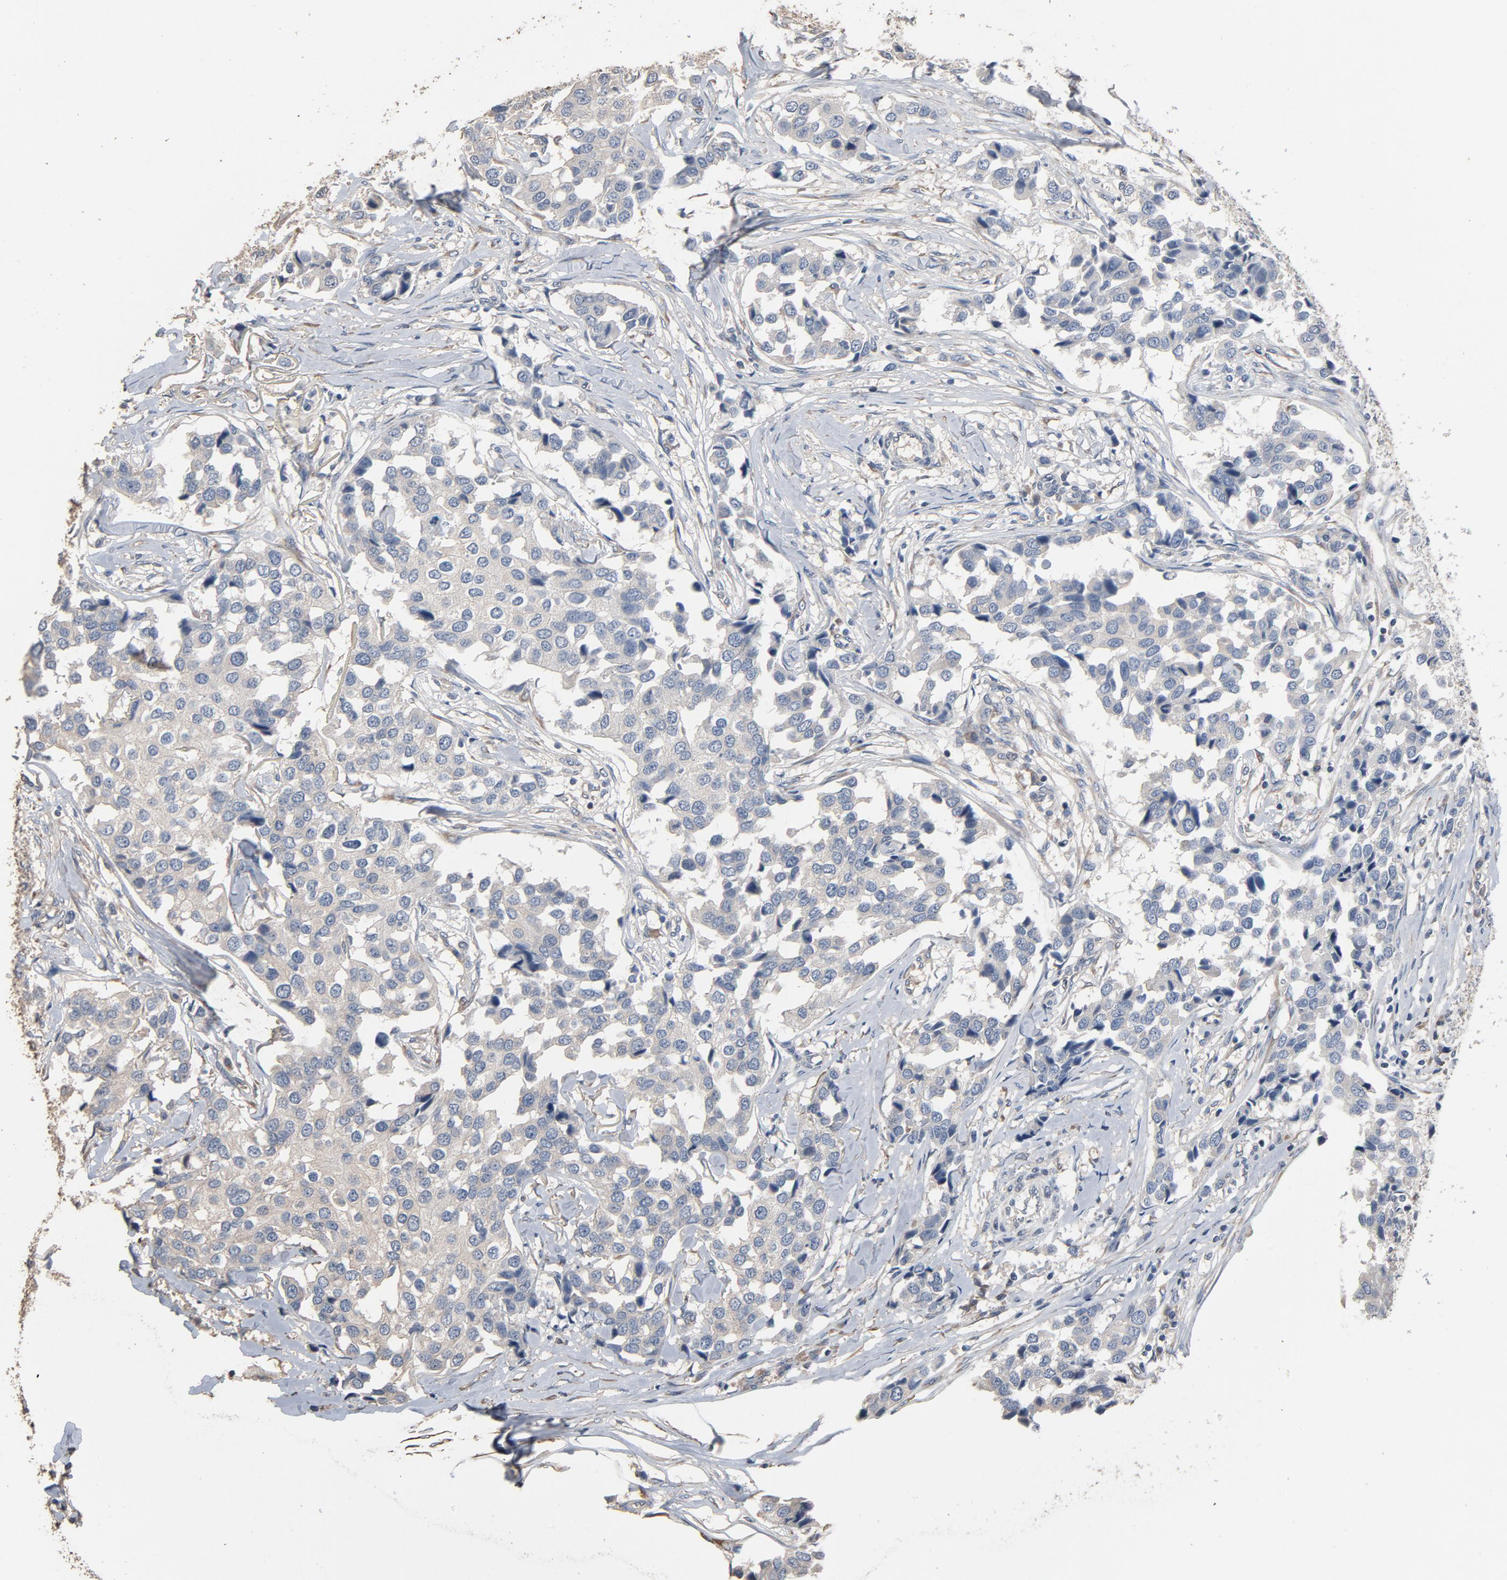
{"staining": {"intensity": "negative", "quantity": "none", "location": "none"}, "tissue": "breast cancer", "cell_type": "Tumor cells", "image_type": "cancer", "snomed": [{"axis": "morphology", "description": "Duct carcinoma"}, {"axis": "topography", "description": "Breast"}], "caption": "Tumor cells show no significant expression in breast cancer (infiltrating ductal carcinoma).", "gene": "SOX6", "patient": {"sex": "female", "age": 80}}